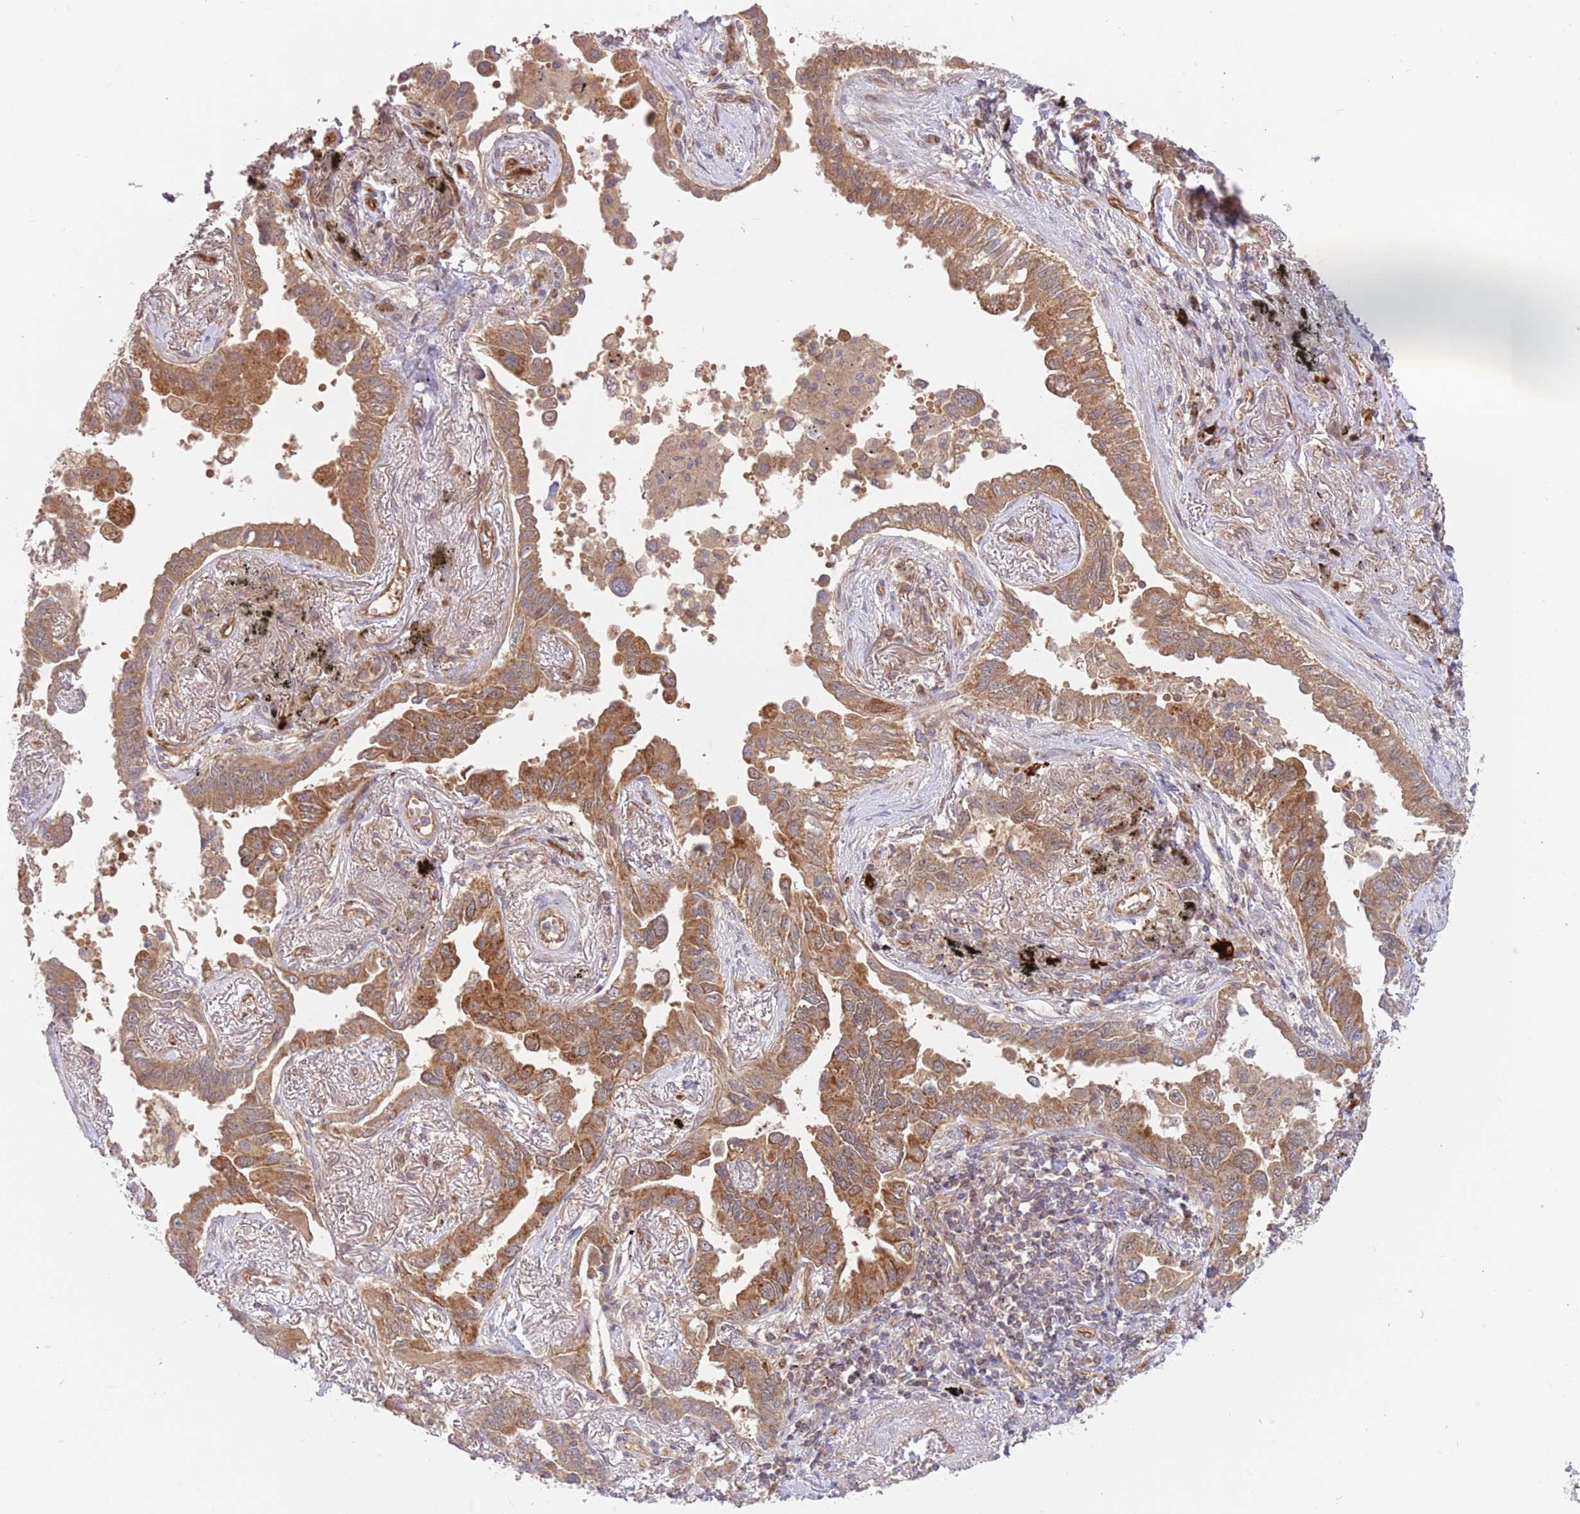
{"staining": {"intensity": "moderate", "quantity": ">75%", "location": "cytoplasmic/membranous"}, "tissue": "lung cancer", "cell_type": "Tumor cells", "image_type": "cancer", "snomed": [{"axis": "morphology", "description": "Adenocarcinoma, NOS"}, {"axis": "topography", "description": "Lung"}], "caption": "A medium amount of moderate cytoplasmic/membranous positivity is present in about >75% of tumor cells in lung adenocarcinoma tissue.", "gene": "GUK1", "patient": {"sex": "male", "age": 67}}